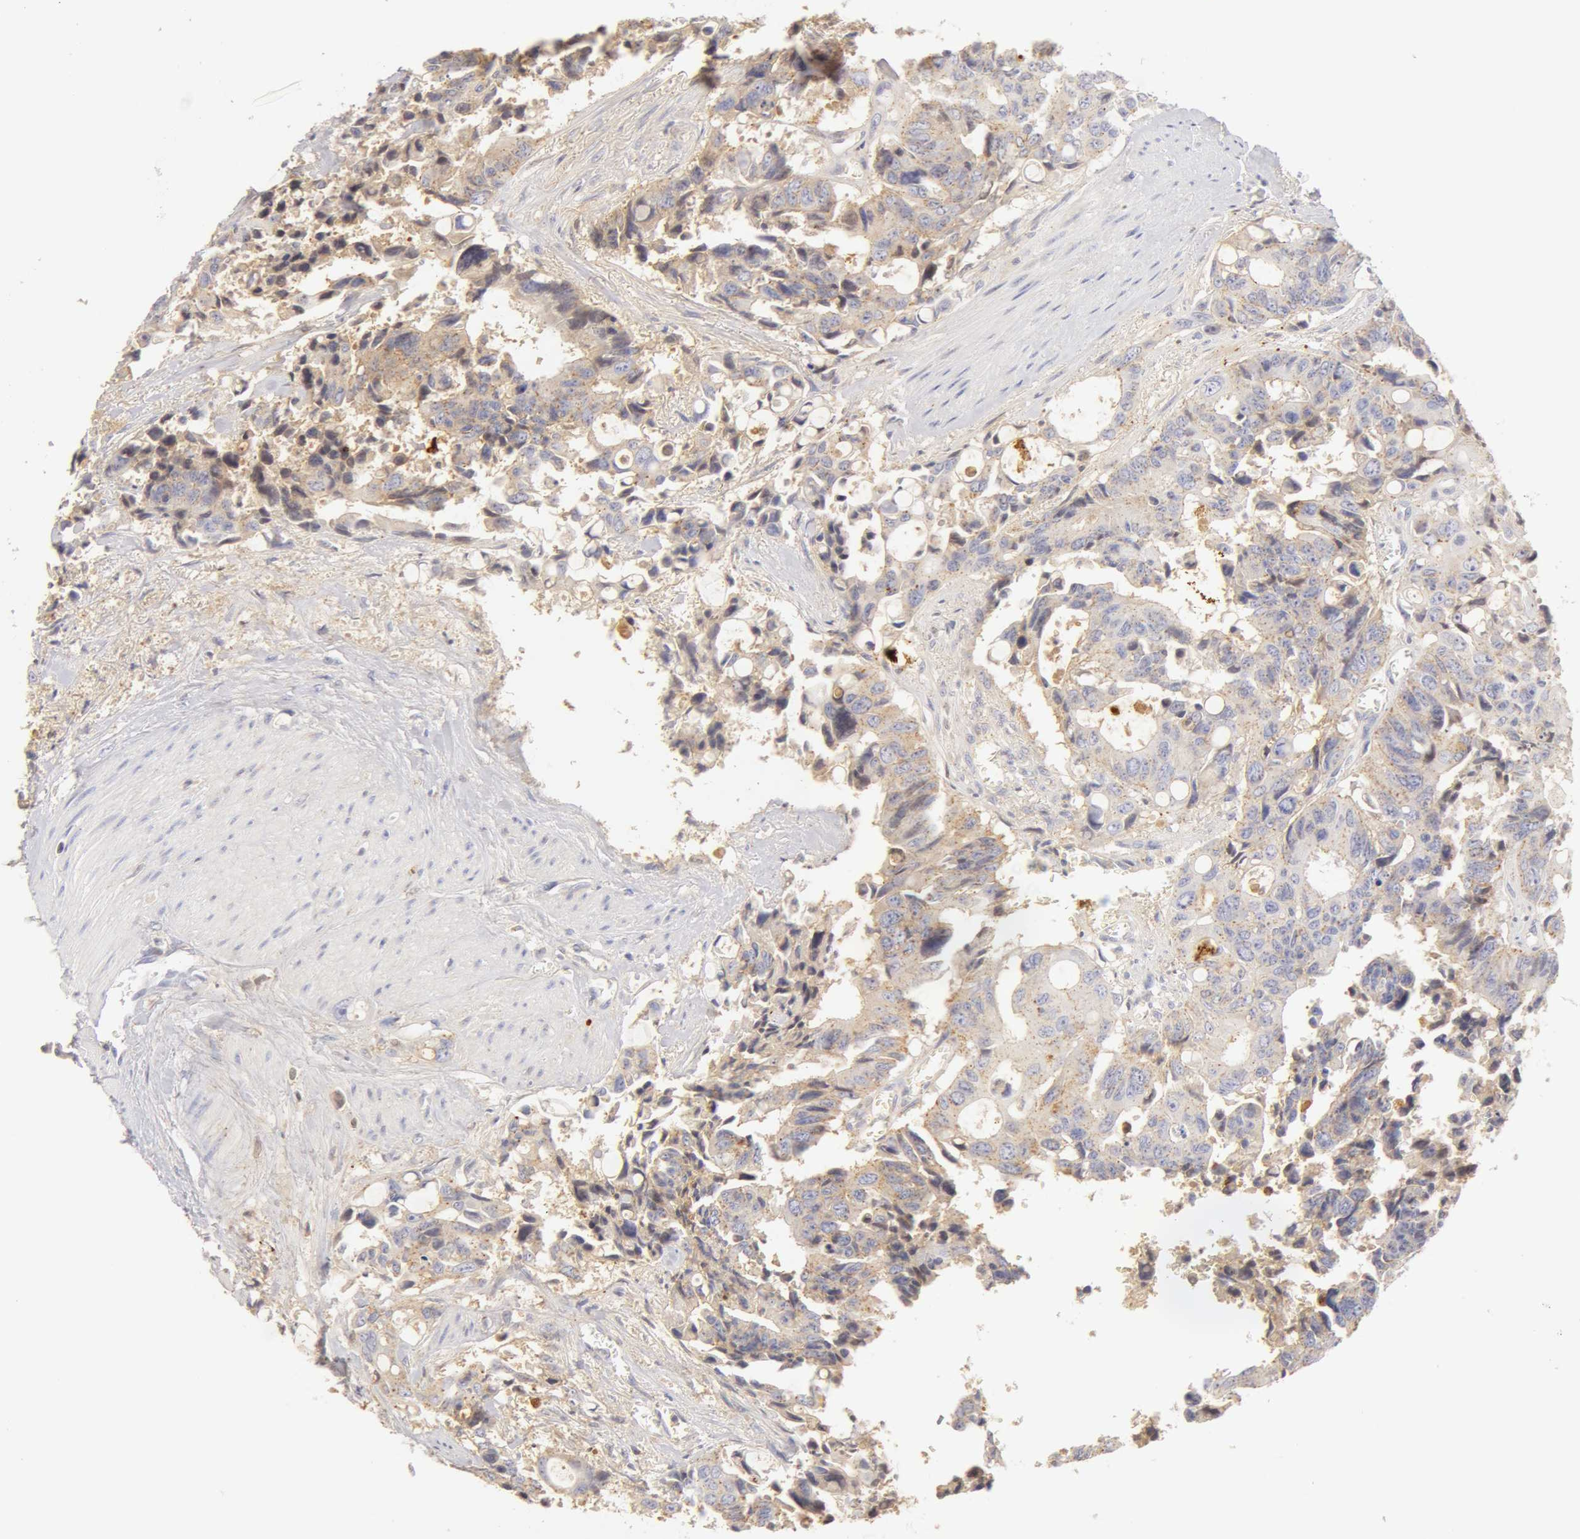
{"staining": {"intensity": "weak", "quantity": "25%-75%", "location": "cytoplasmic/membranous"}, "tissue": "colorectal cancer", "cell_type": "Tumor cells", "image_type": "cancer", "snomed": [{"axis": "morphology", "description": "Adenocarcinoma, NOS"}, {"axis": "topography", "description": "Rectum"}], "caption": "Immunohistochemistry (IHC) (DAB) staining of colorectal cancer shows weak cytoplasmic/membranous protein positivity in about 25%-75% of tumor cells.", "gene": "GC", "patient": {"sex": "male", "age": 76}}